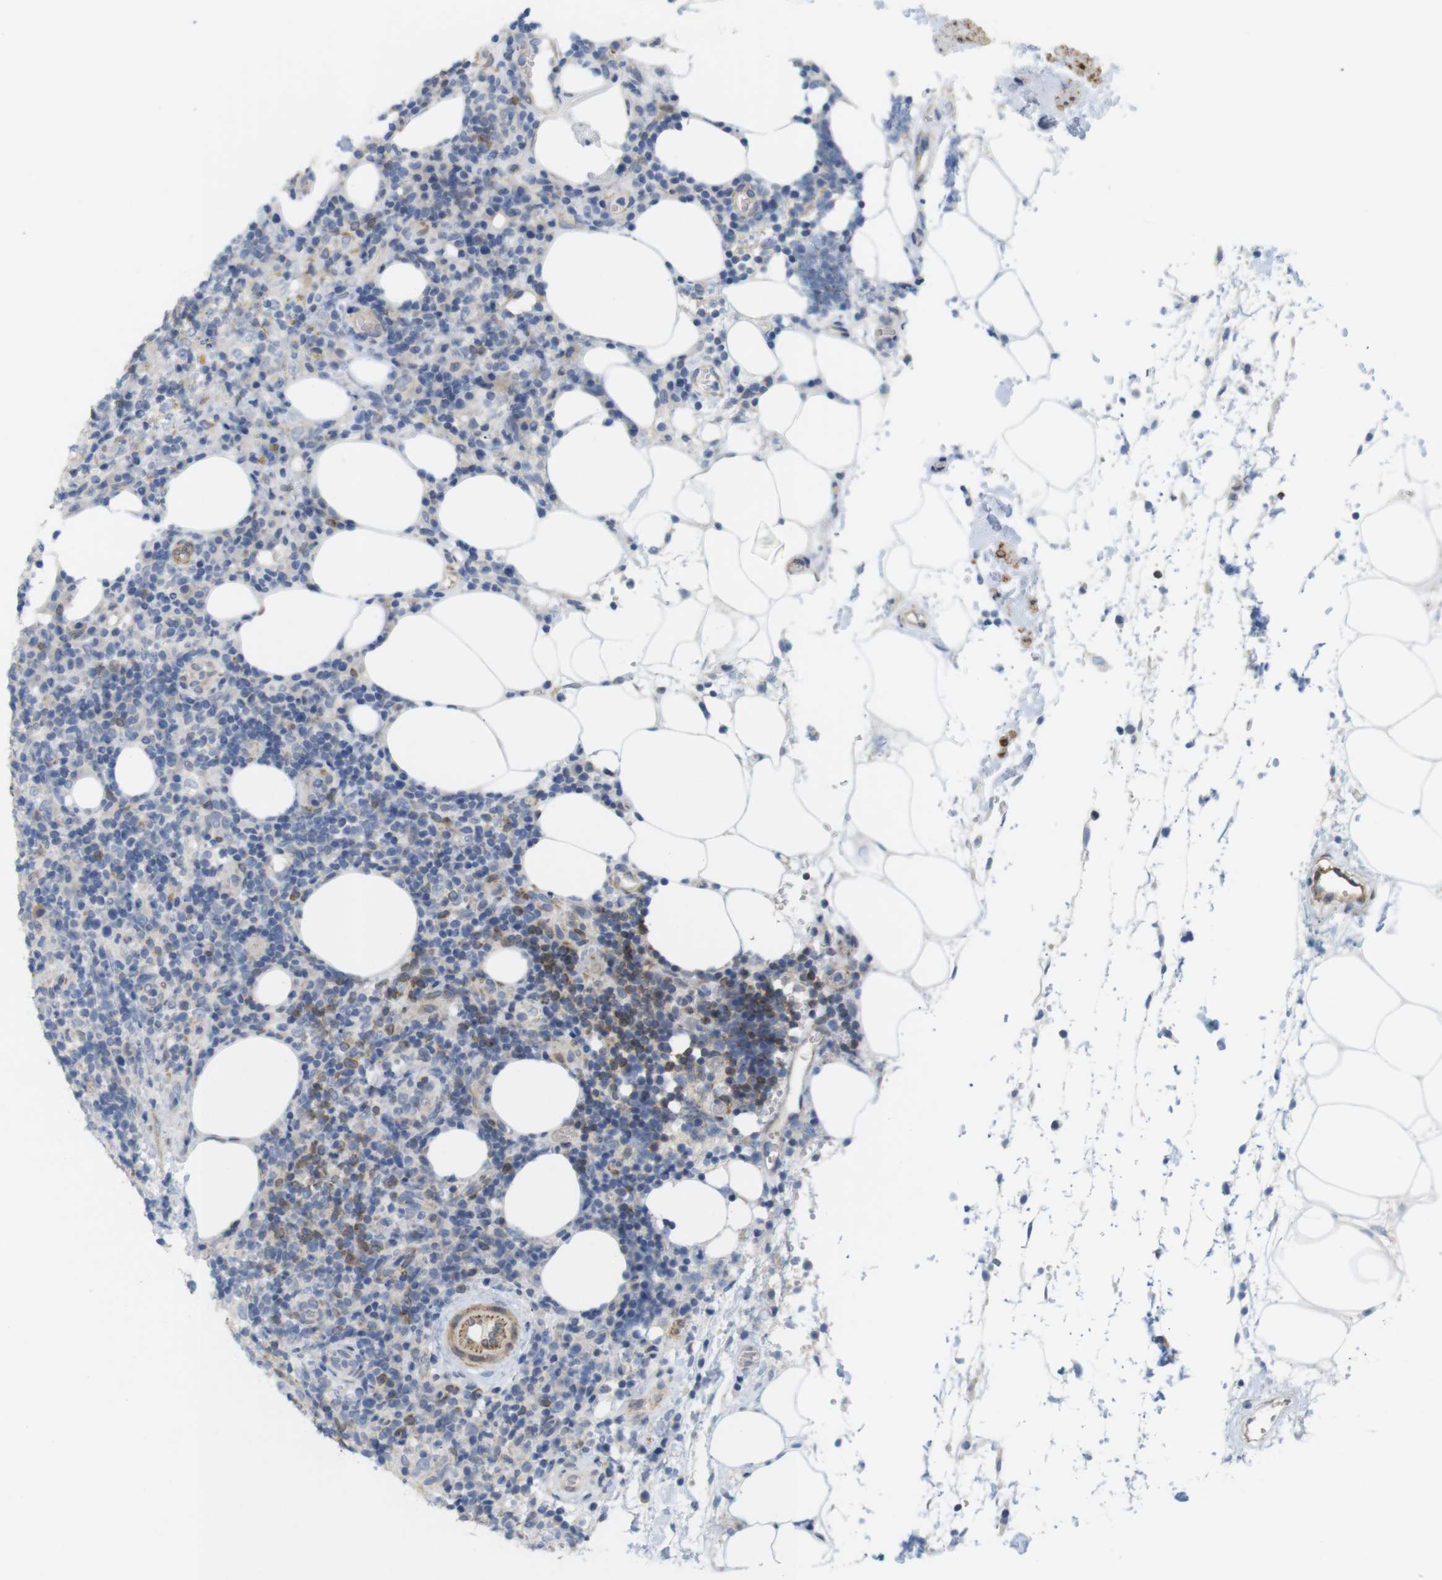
{"staining": {"intensity": "moderate", "quantity": "<25%", "location": "cytoplasmic/membranous"}, "tissue": "lymphoma", "cell_type": "Tumor cells", "image_type": "cancer", "snomed": [{"axis": "morphology", "description": "Malignant lymphoma, non-Hodgkin's type, High grade"}, {"axis": "topography", "description": "Lymph node"}], "caption": "A photomicrograph showing moderate cytoplasmic/membranous staining in about <25% of tumor cells in high-grade malignant lymphoma, non-Hodgkin's type, as visualized by brown immunohistochemical staining.", "gene": "ITPR1", "patient": {"sex": "female", "age": 76}}